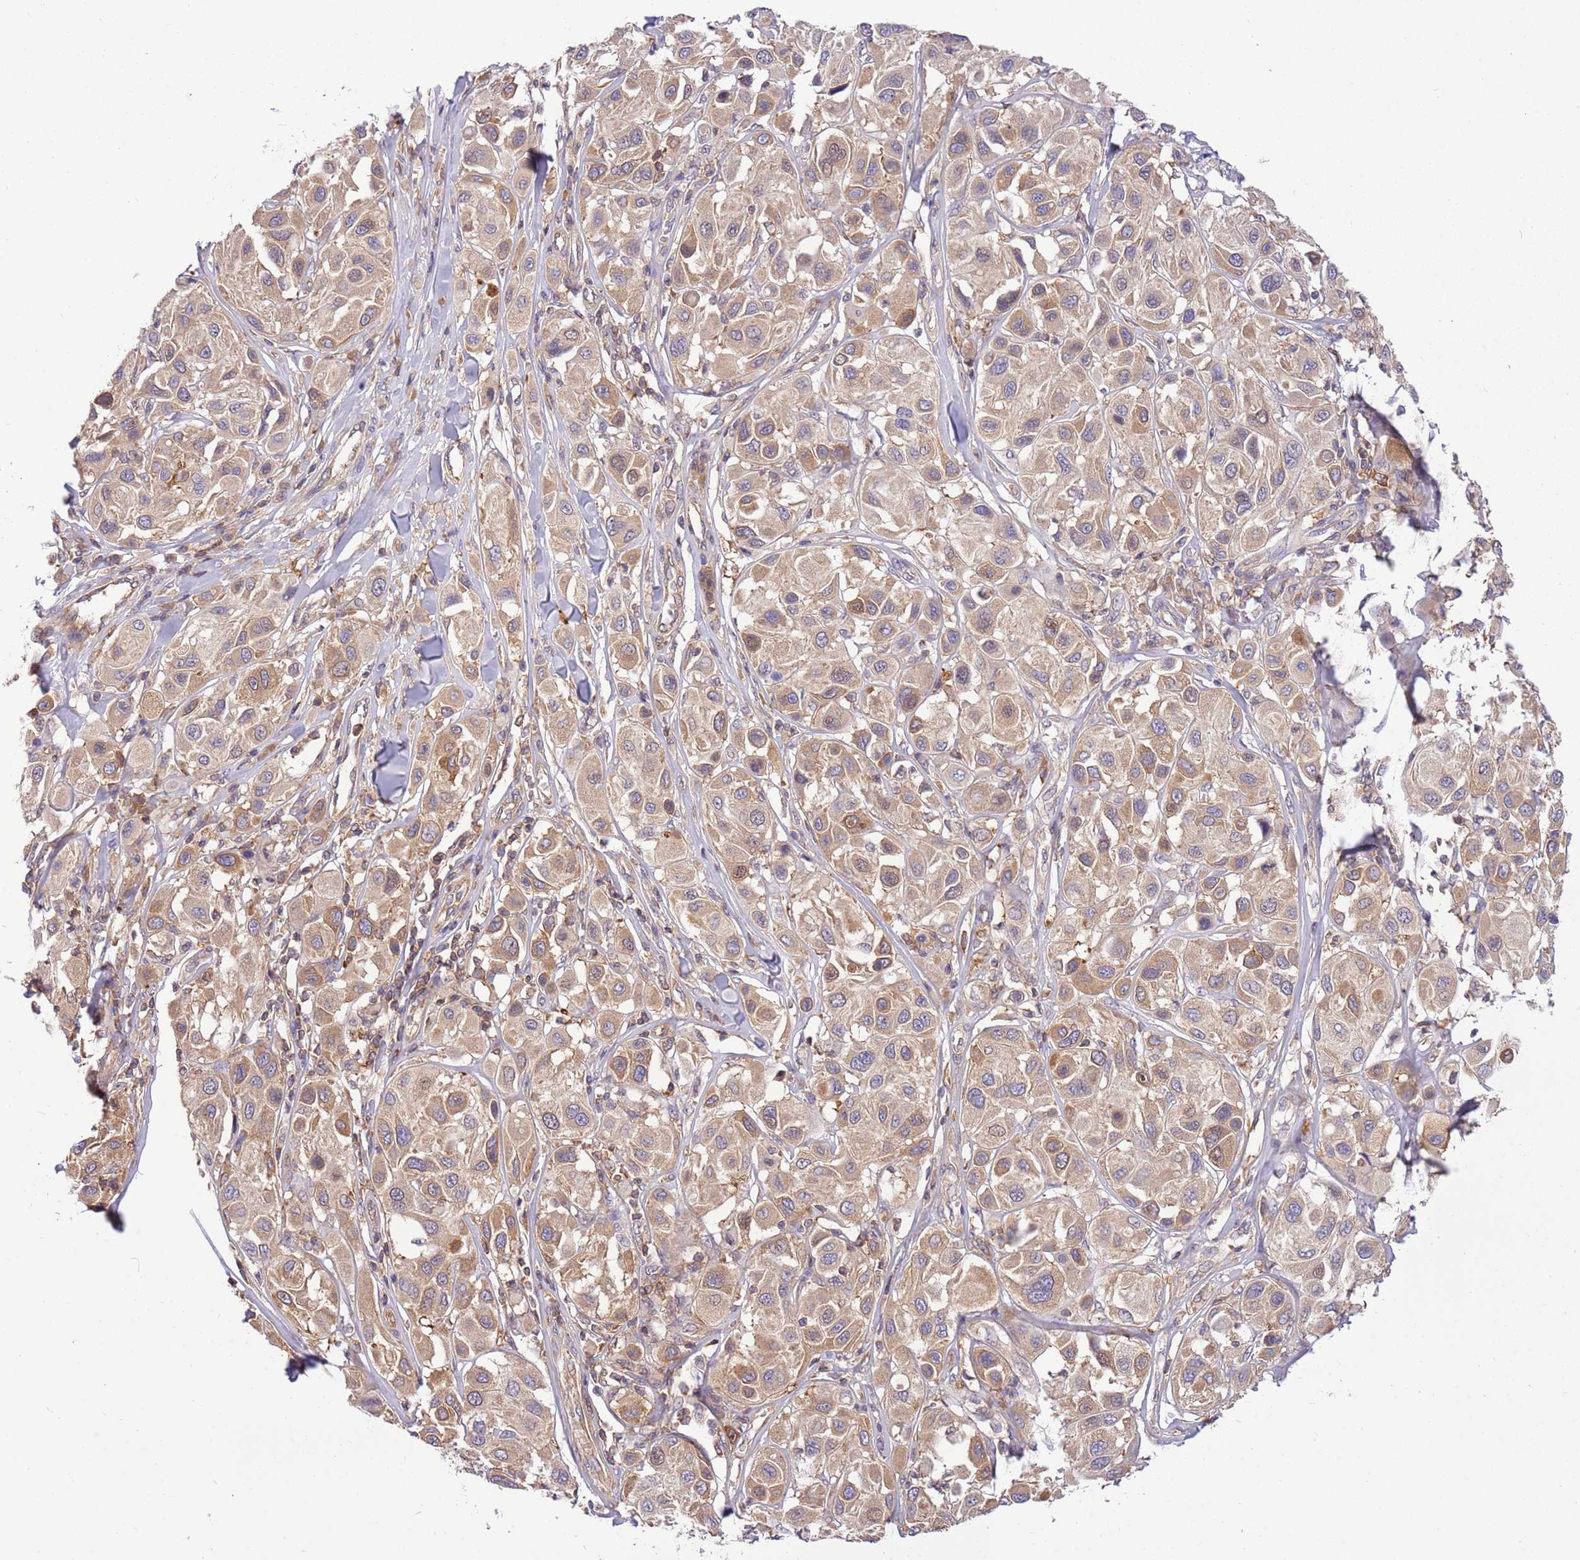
{"staining": {"intensity": "moderate", "quantity": "<25%", "location": "cytoplasmic/membranous"}, "tissue": "melanoma", "cell_type": "Tumor cells", "image_type": "cancer", "snomed": [{"axis": "morphology", "description": "Malignant melanoma, Metastatic site"}, {"axis": "topography", "description": "Skin"}], "caption": "Melanoma stained with a protein marker demonstrates moderate staining in tumor cells.", "gene": "STIP1", "patient": {"sex": "male", "age": 41}}